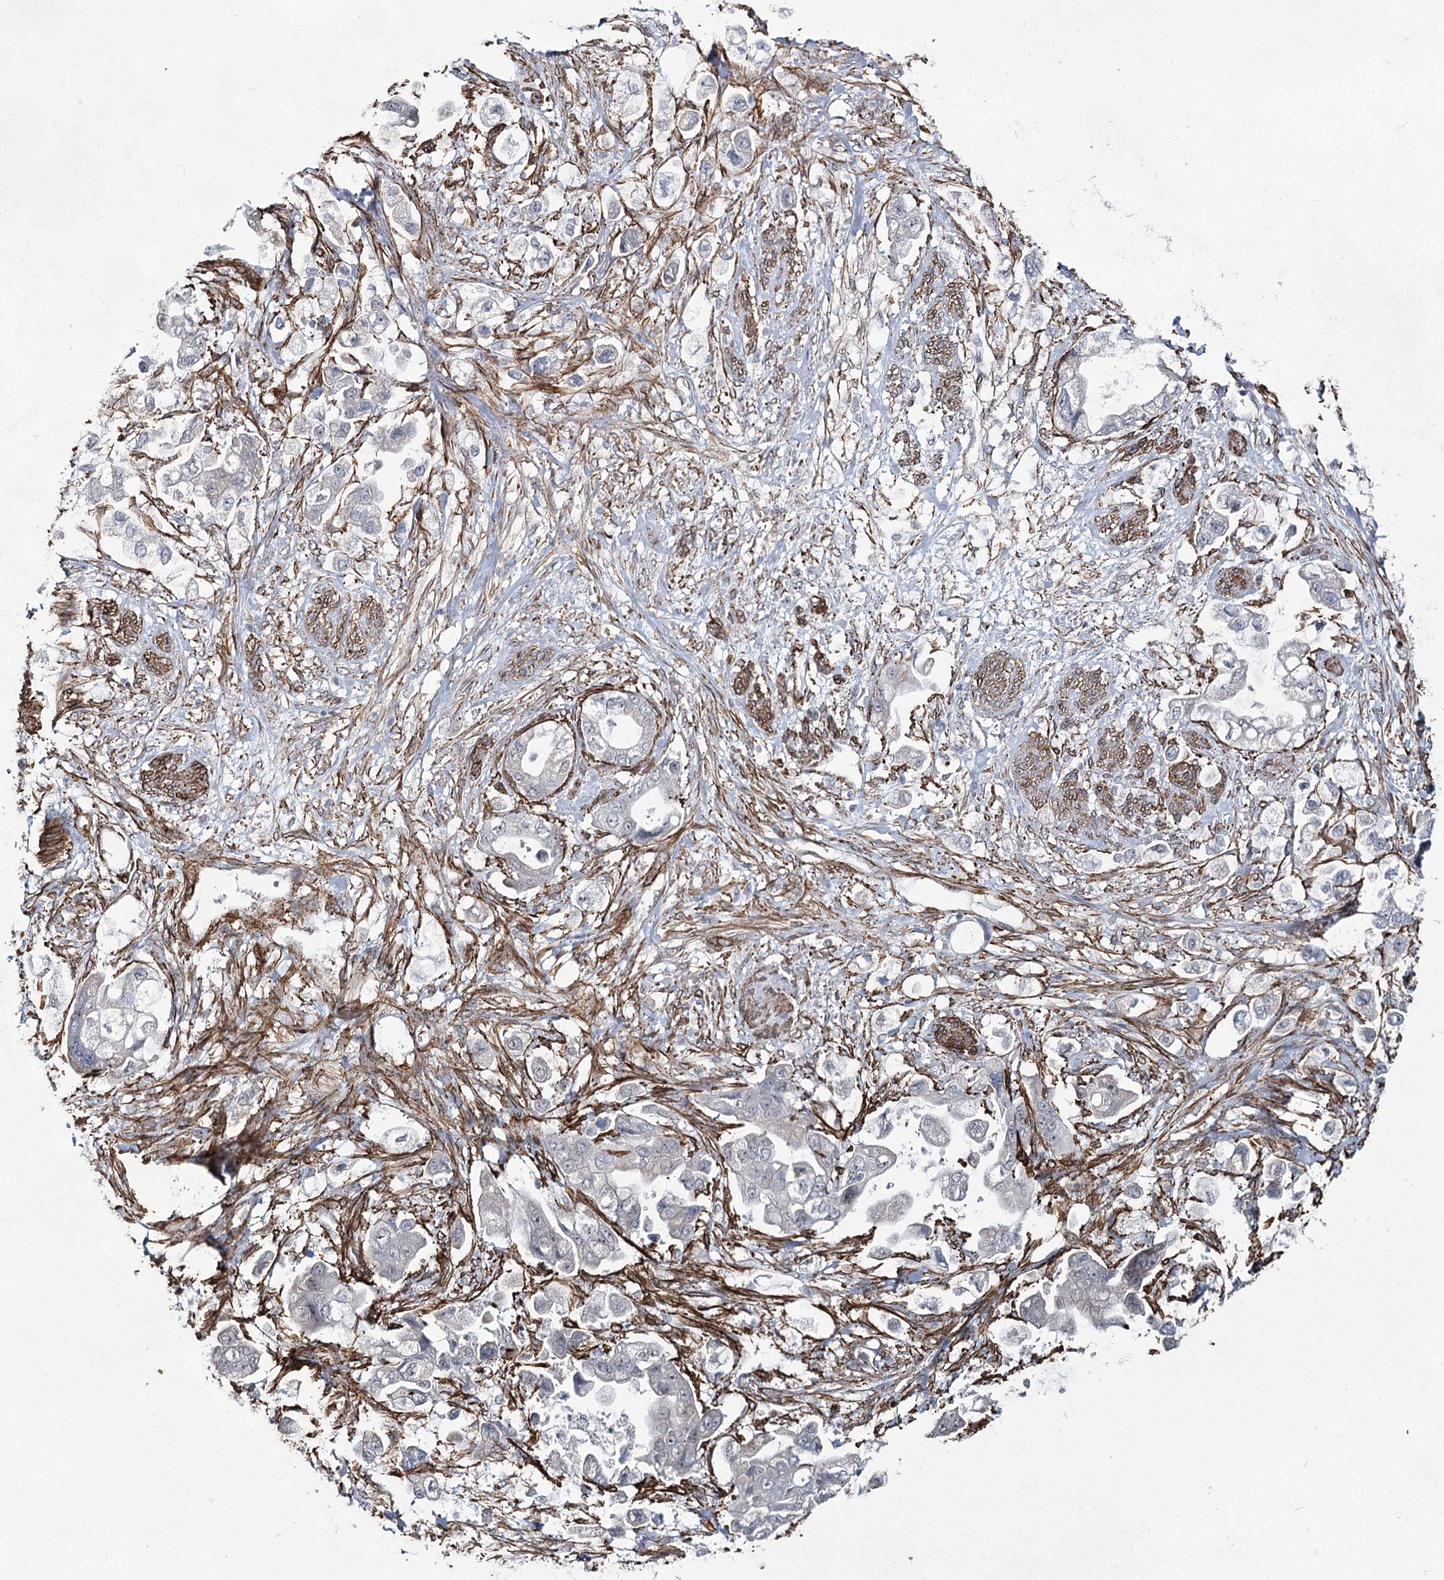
{"staining": {"intensity": "negative", "quantity": "none", "location": "none"}, "tissue": "stomach cancer", "cell_type": "Tumor cells", "image_type": "cancer", "snomed": [{"axis": "morphology", "description": "Adenocarcinoma, NOS"}, {"axis": "topography", "description": "Stomach"}], "caption": "Protein analysis of stomach cancer (adenocarcinoma) demonstrates no significant staining in tumor cells.", "gene": "CWF19L1", "patient": {"sex": "male", "age": 62}}